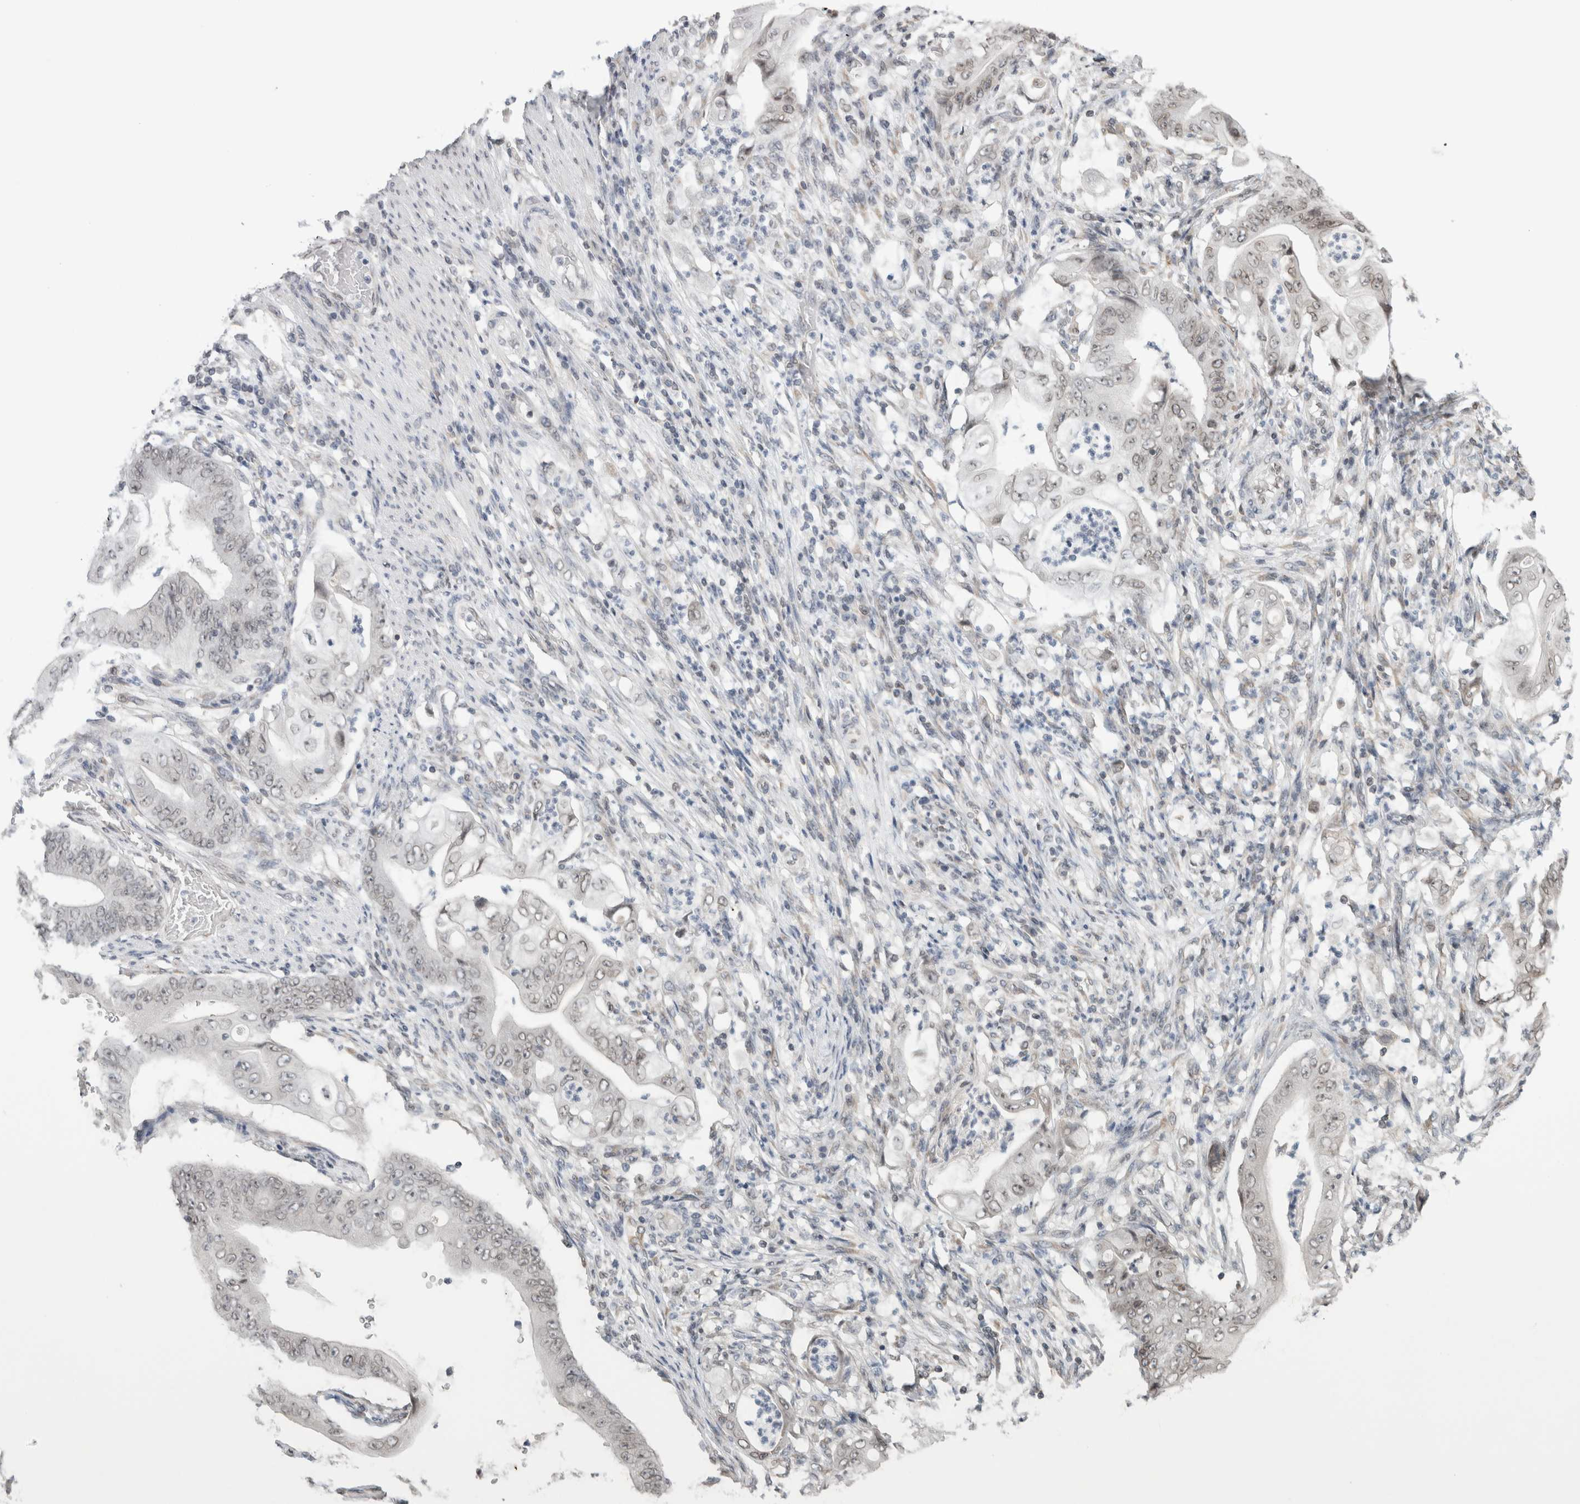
{"staining": {"intensity": "weak", "quantity": "<25%", "location": "nuclear"}, "tissue": "stomach cancer", "cell_type": "Tumor cells", "image_type": "cancer", "snomed": [{"axis": "morphology", "description": "Adenocarcinoma, NOS"}, {"axis": "topography", "description": "Stomach"}], "caption": "A high-resolution image shows immunohistochemistry (IHC) staining of stomach cancer (adenocarcinoma), which shows no significant positivity in tumor cells.", "gene": "RBMX2", "patient": {"sex": "female", "age": 73}}